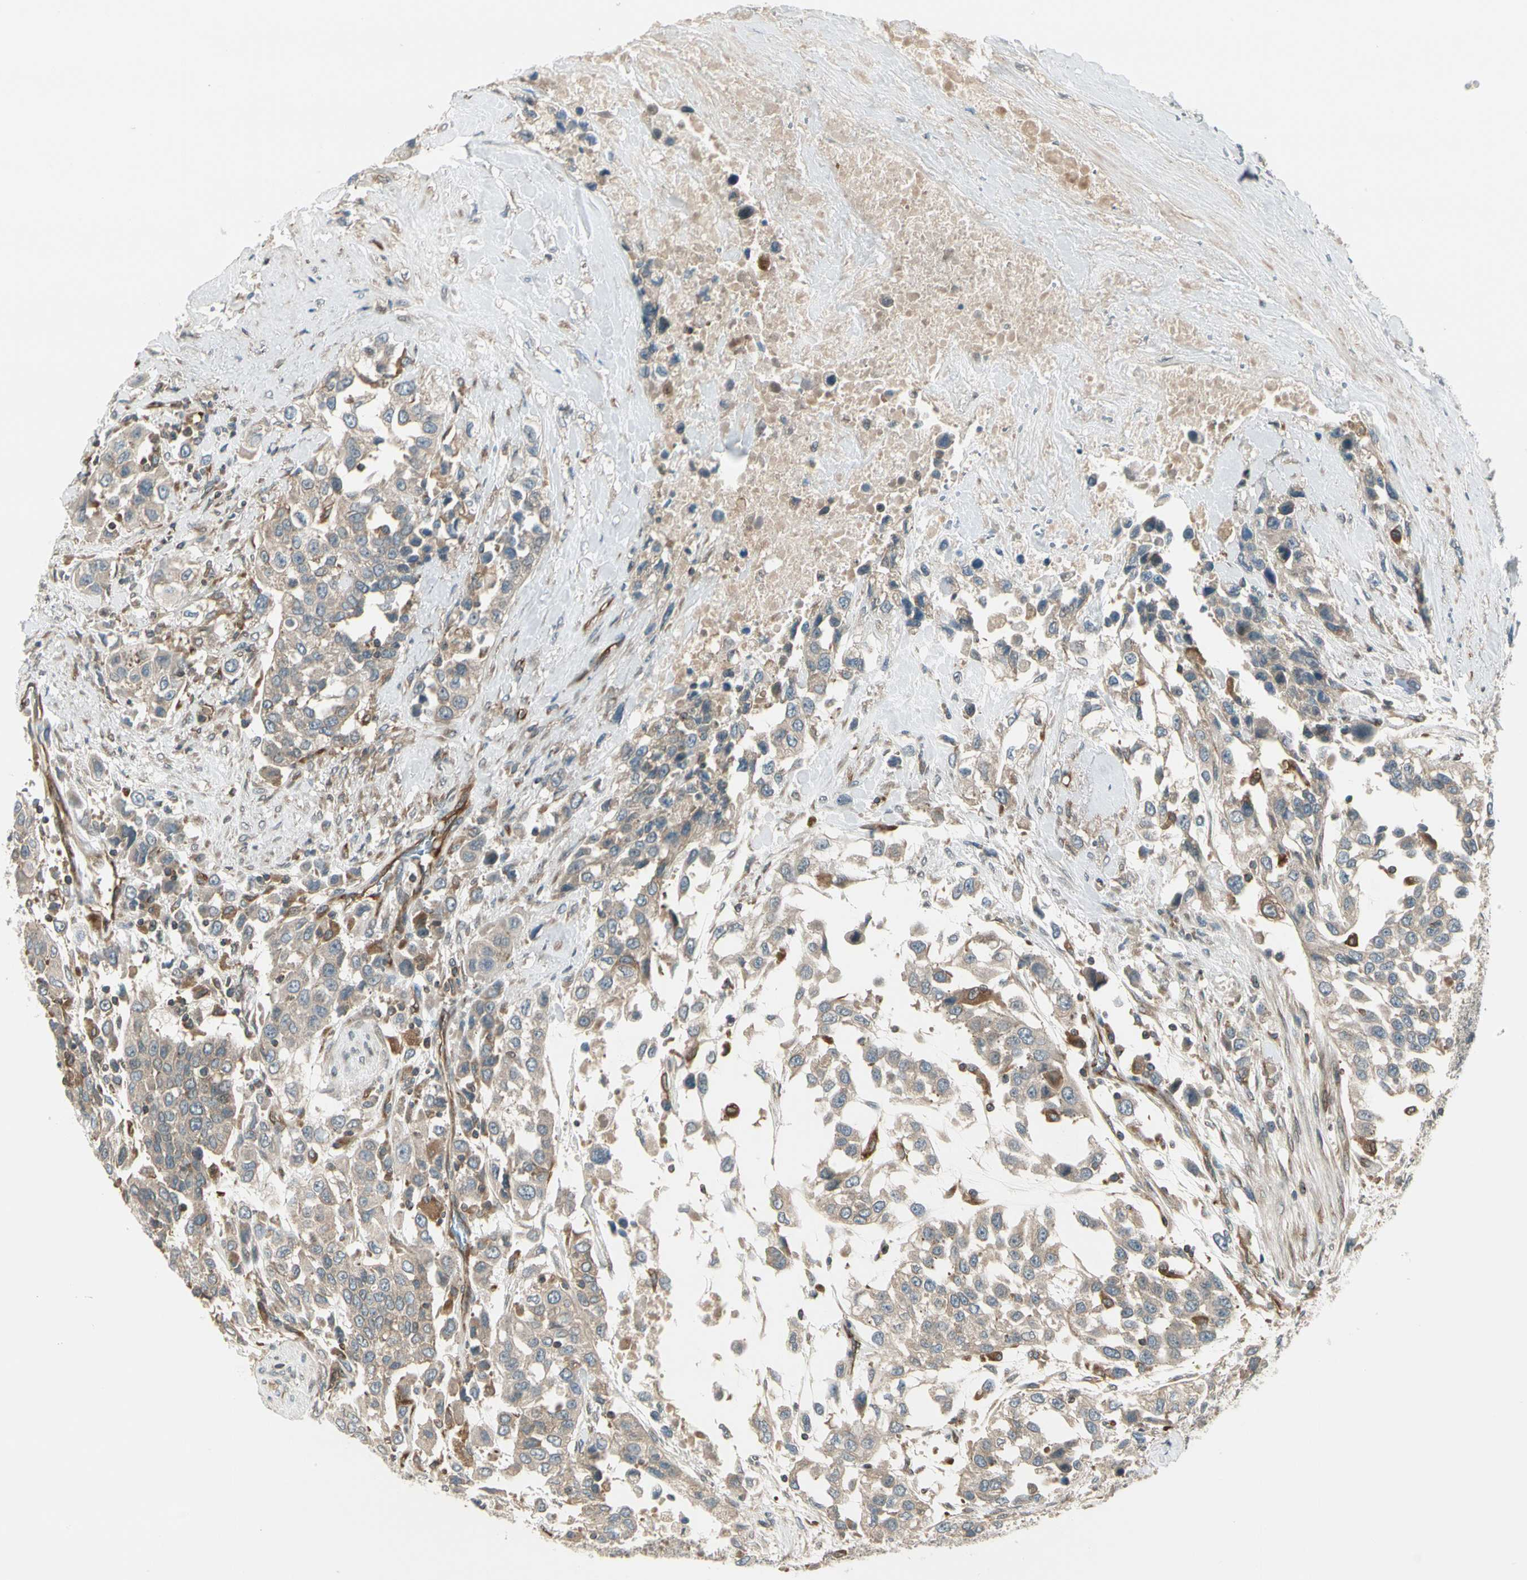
{"staining": {"intensity": "negative", "quantity": "none", "location": "none"}, "tissue": "urothelial cancer", "cell_type": "Tumor cells", "image_type": "cancer", "snomed": [{"axis": "morphology", "description": "Urothelial carcinoma, High grade"}, {"axis": "topography", "description": "Urinary bladder"}], "caption": "Immunohistochemical staining of human high-grade urothelial carcinoma shows no significant expression in tumor cells.", "gene": "TRIO", "patient": {"sex": "female", "age": 80}}